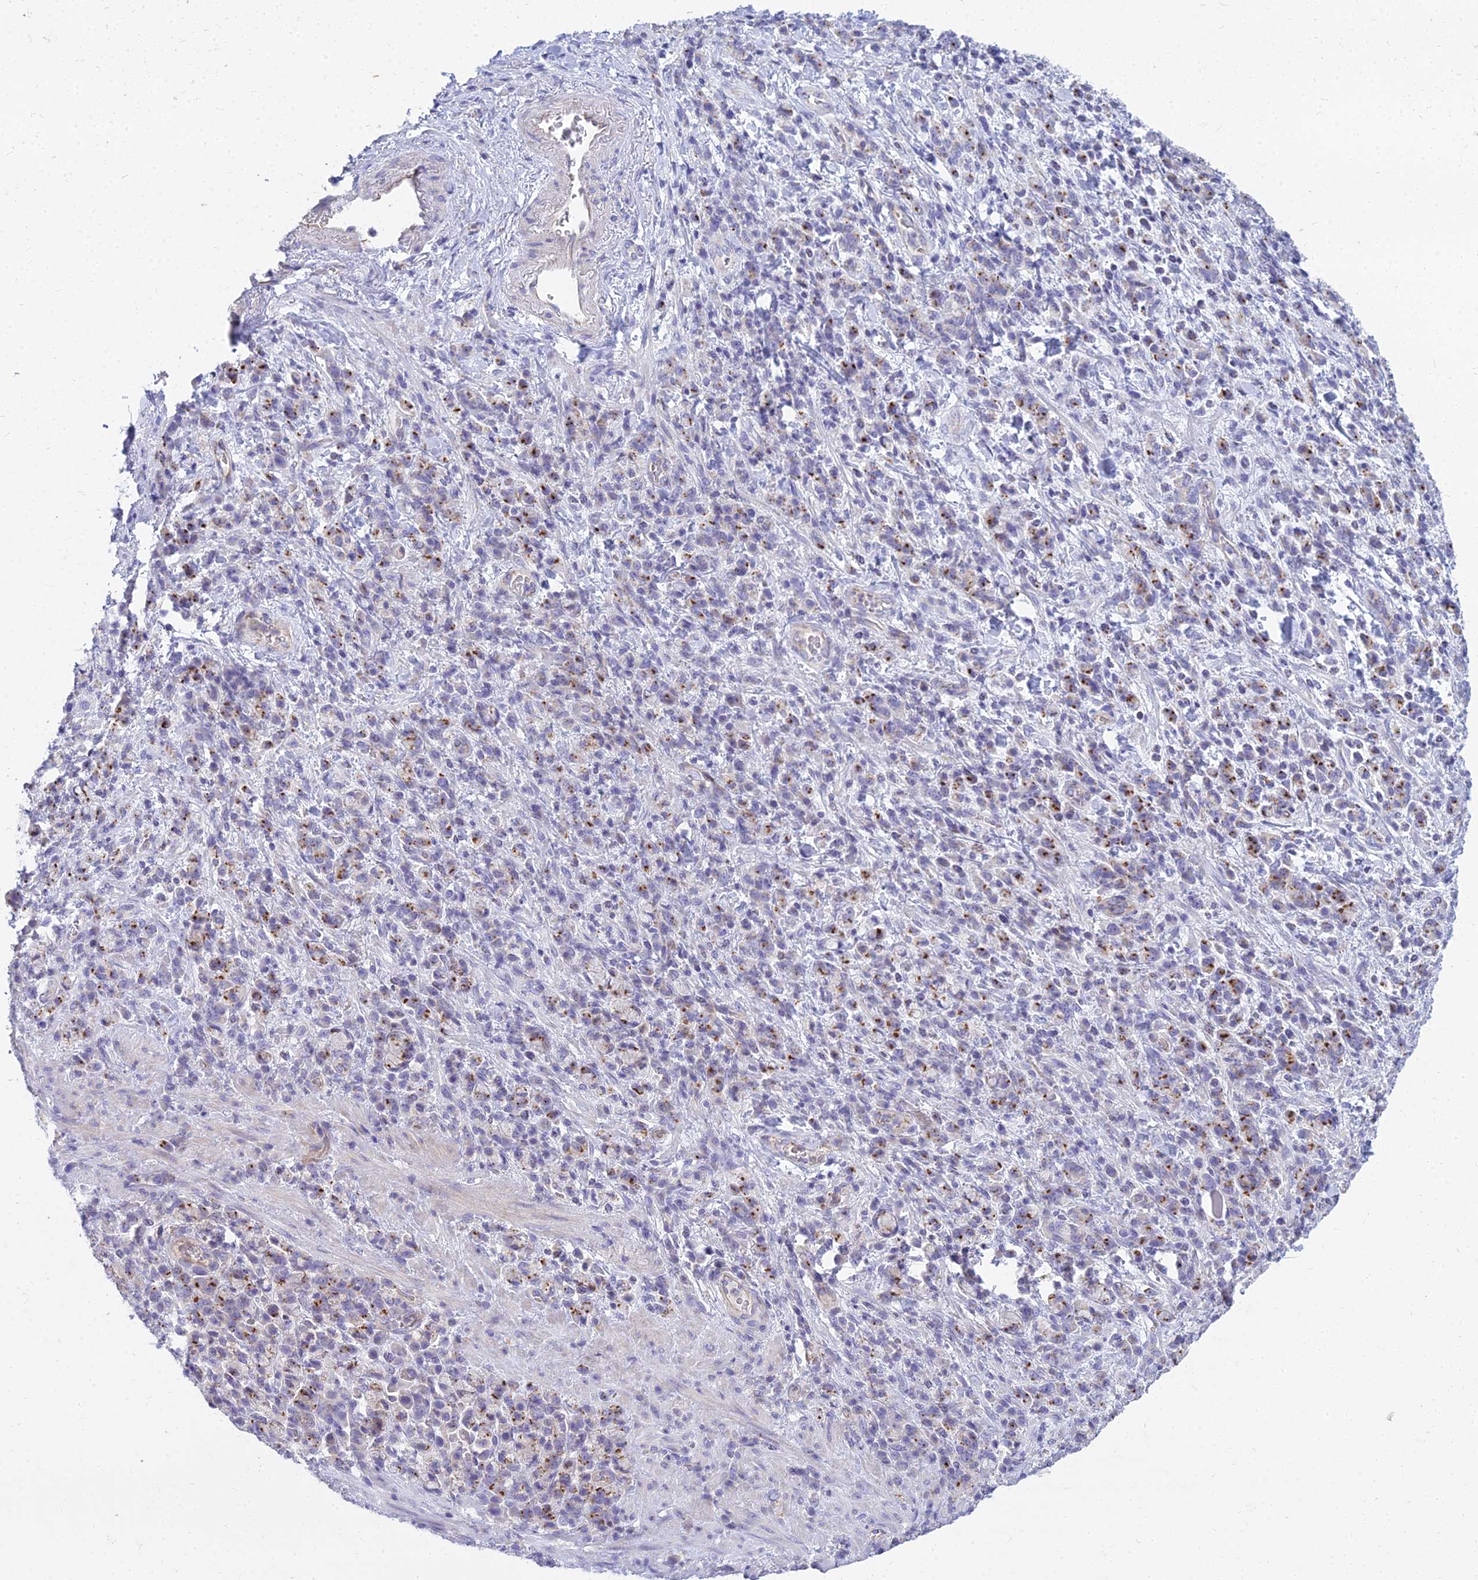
{"staining": {"intensity": "moderate", "quantity": "<25%", "location": "cytoplasmic/membranous"}, "tissue": "stomach cancer", "cell_type": "Tumor cells", "image_type": "cancer", "snomed": [{"axis": "morphology", "description": "Adenocarcinoma, NOS"}, {"axis": "topography", "description": "Stomach"}], "caption": "A low amount of moderate cytoplasmic/membranous positivity is seen in about <25% of tumor cells in stomach adenocarcinoma tissue.", "gene": "SMIM24", "patient": {"sex": "male", "age": 76}}